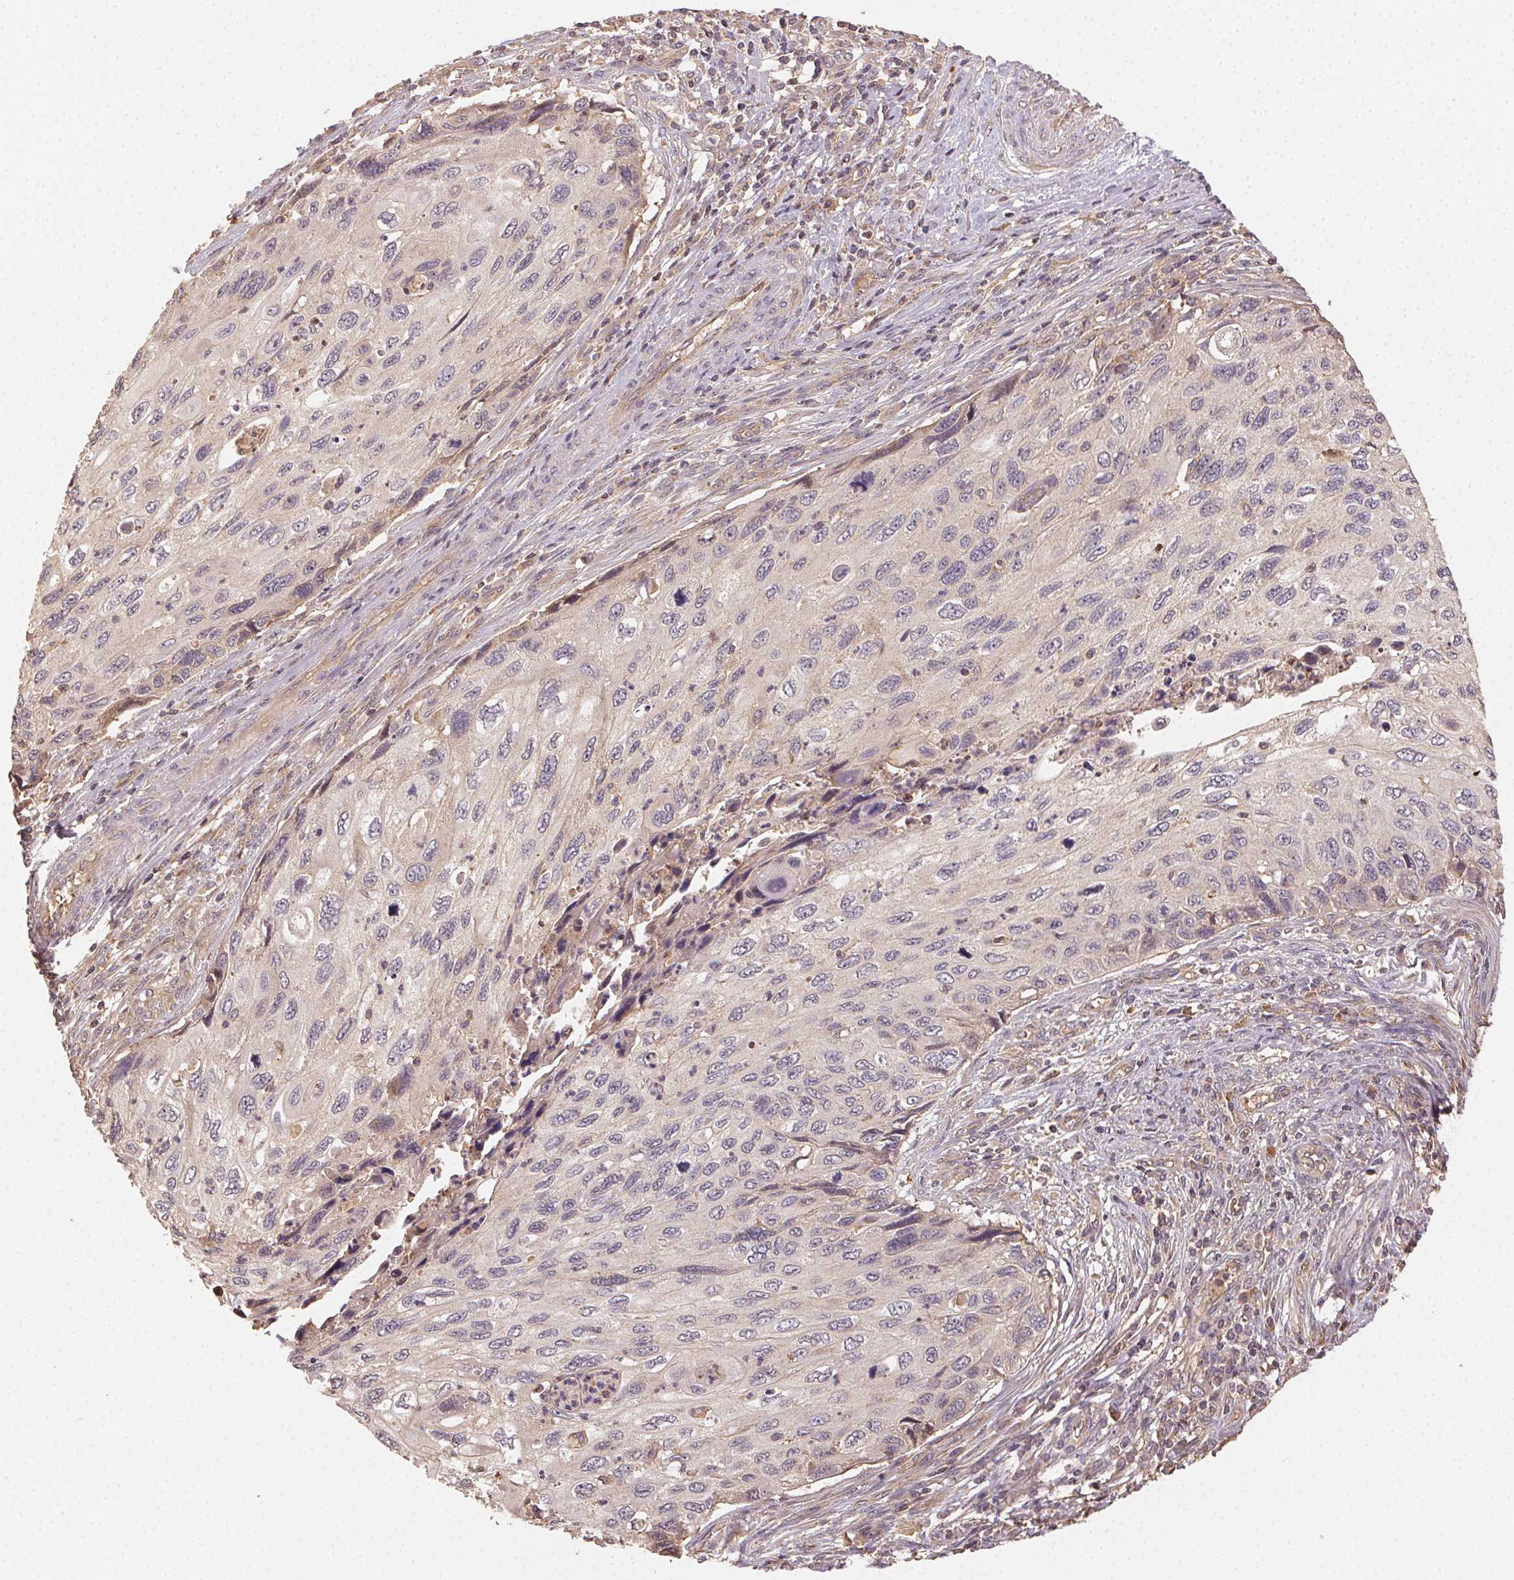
{"staining": {"intensity": "weak", "quantity": "<25%", "location": "cytoplasmic/membranous"}, "tissue": "cervical cancer", "cell_type": "Tumor cells", "image_type": "cancer", "snomed": [{"axis": "morphology", "description": "Squamous cell carcinoma, NOS"}, {"axis": "topography", "description": "Cervix"}], "caption": "Photomicrograph shows no protein expression in tumor cells of cervical cancer tissue. Nuclei are stained in blue.", "gene": "RALA", "patient": {"sex": "female", "age": 70}}